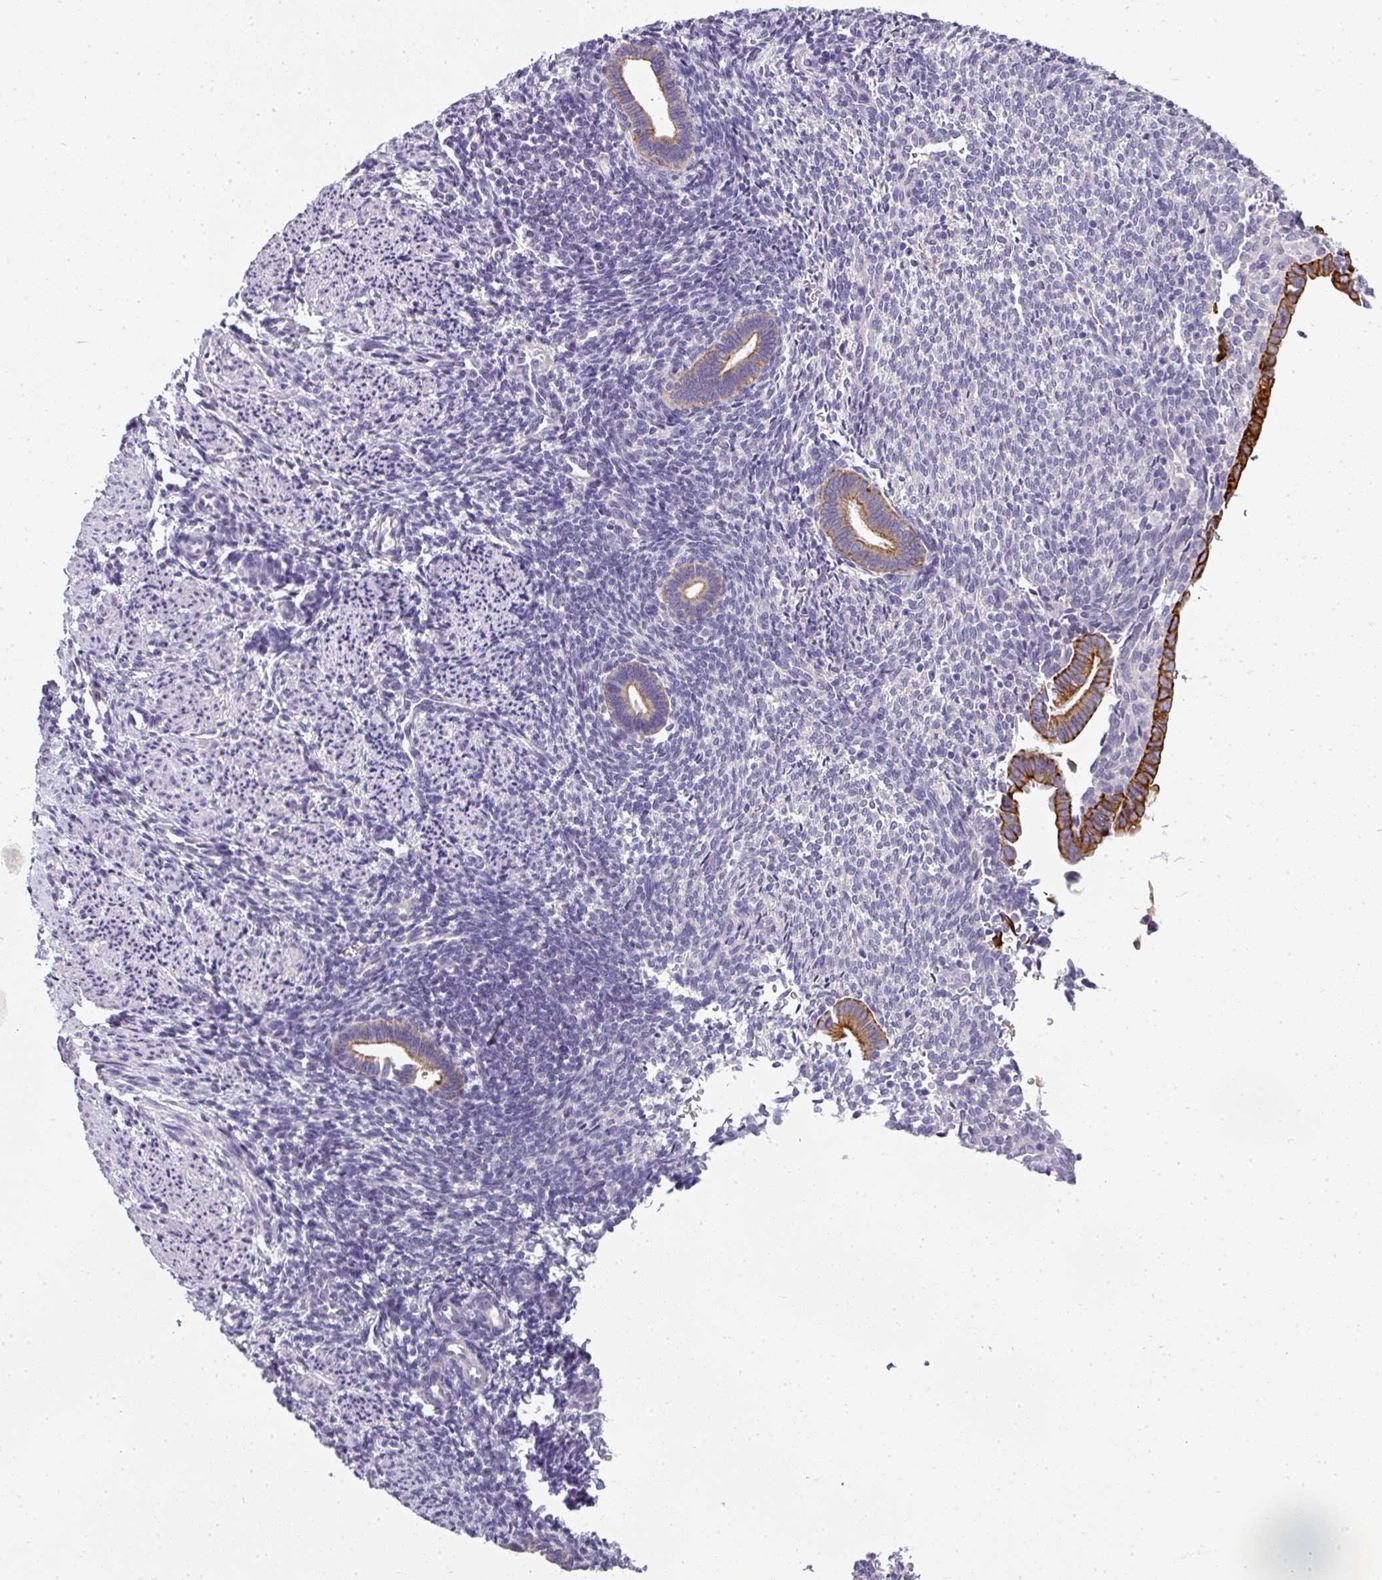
{"staining": {"intensity": "negative", "quantity": "none", "location": "none"}, "tissue": "endometrium", "cell_type": "Cells in endometrial stroma", "image_type": "normal", "snomed": [{"axis": "morphology", "description": "Normal tissue, NOS"}, {"axis": "topography", "description": "Endometrium"}], "caption": "The histopathology image reveals no significant staining in cells in endometrial stroma of endometrium. Brightfield microscopy of immunohistochemistry (IHC) stained with DAB (brown) and hematoxylin (blue), captured at high magnification.", "gene": "ASXL3", "patient": {"sex": "female", "age": 32}}